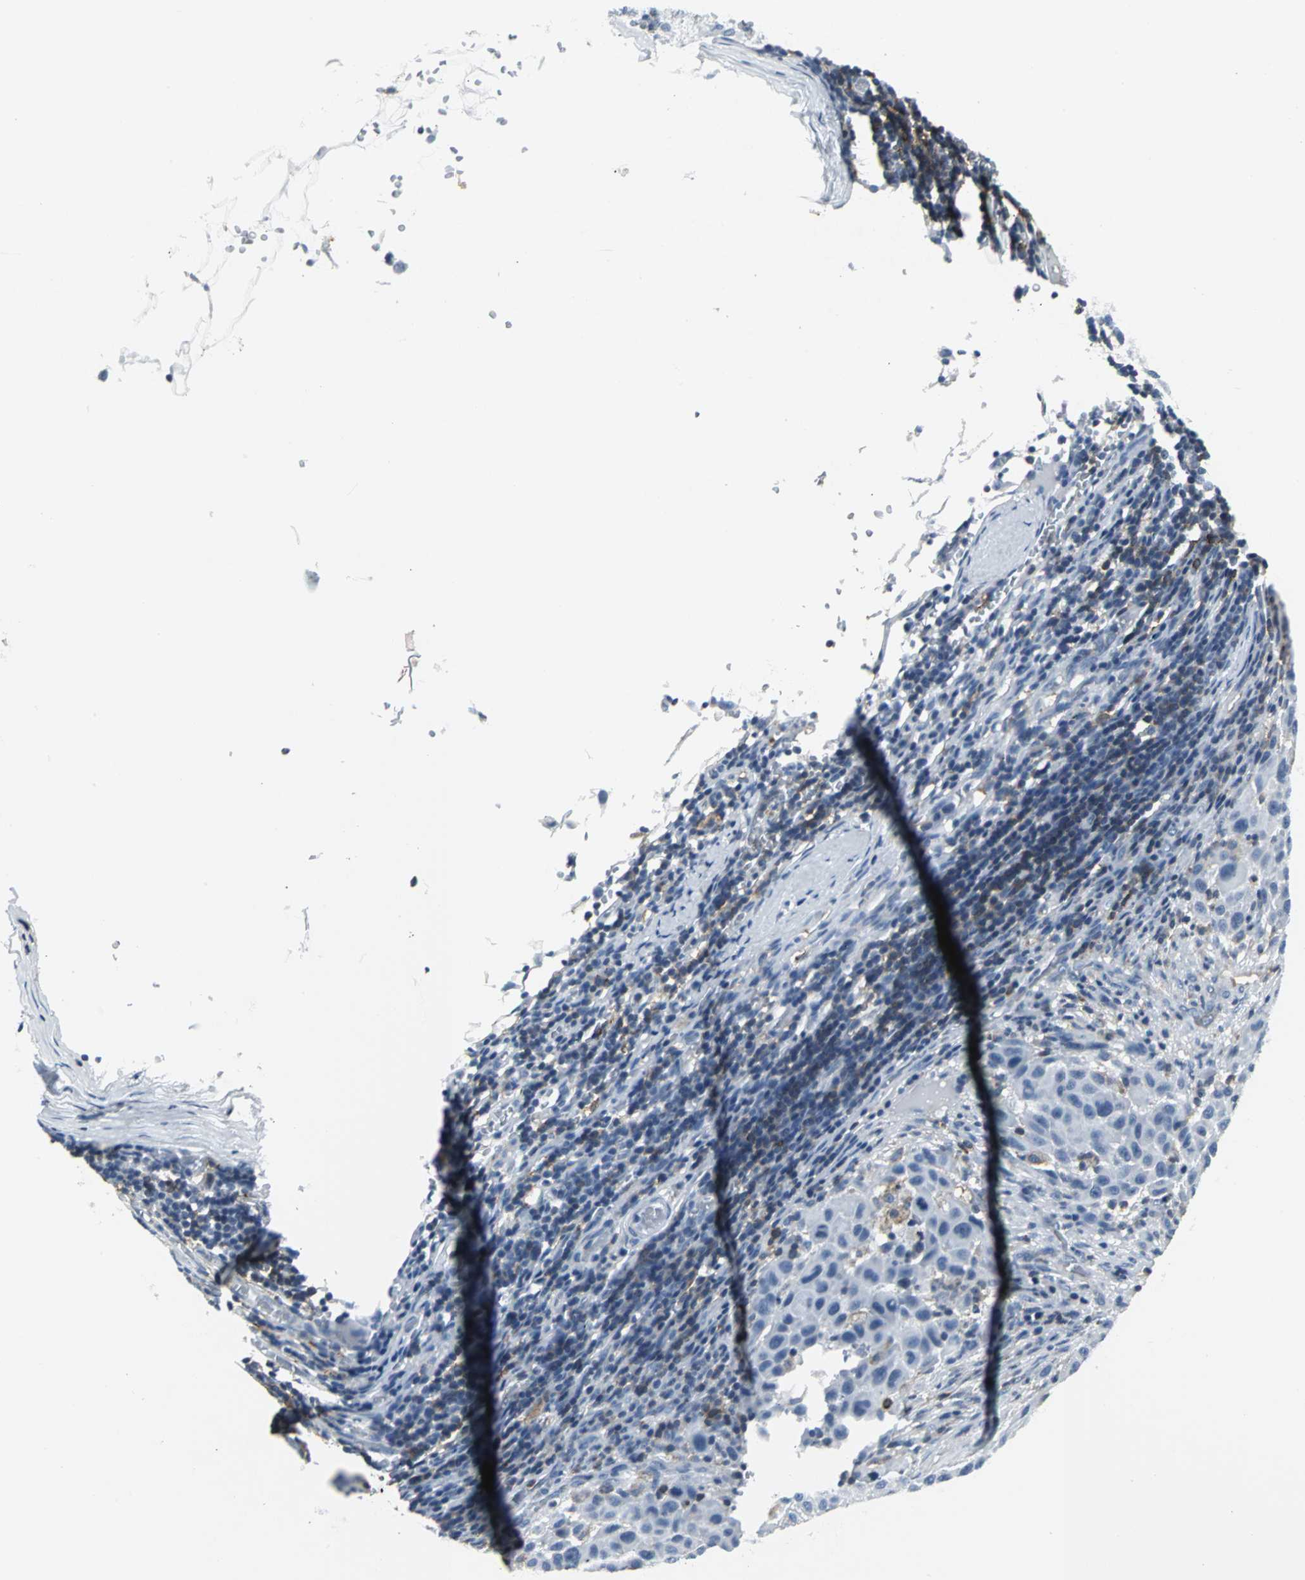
{"staining": {"intensity": "negative", "quantity": "none", "location": "none"}, "tissue": "melanoma", "cell_type": "Tumor cells", "image_type": "cancer", "snomed": [{"axis": "morphology", "description": "Malignant melanoma, Metastatic site"}, {"axis": "topography", "description": "Lymph node"}], "caption": "Tumor cells show no significant expression in melanoma. (DAB immunohistochemistry, high magnification).", "gene": "IQGAP2", "patient": {"sex": "male", "age": 61}}